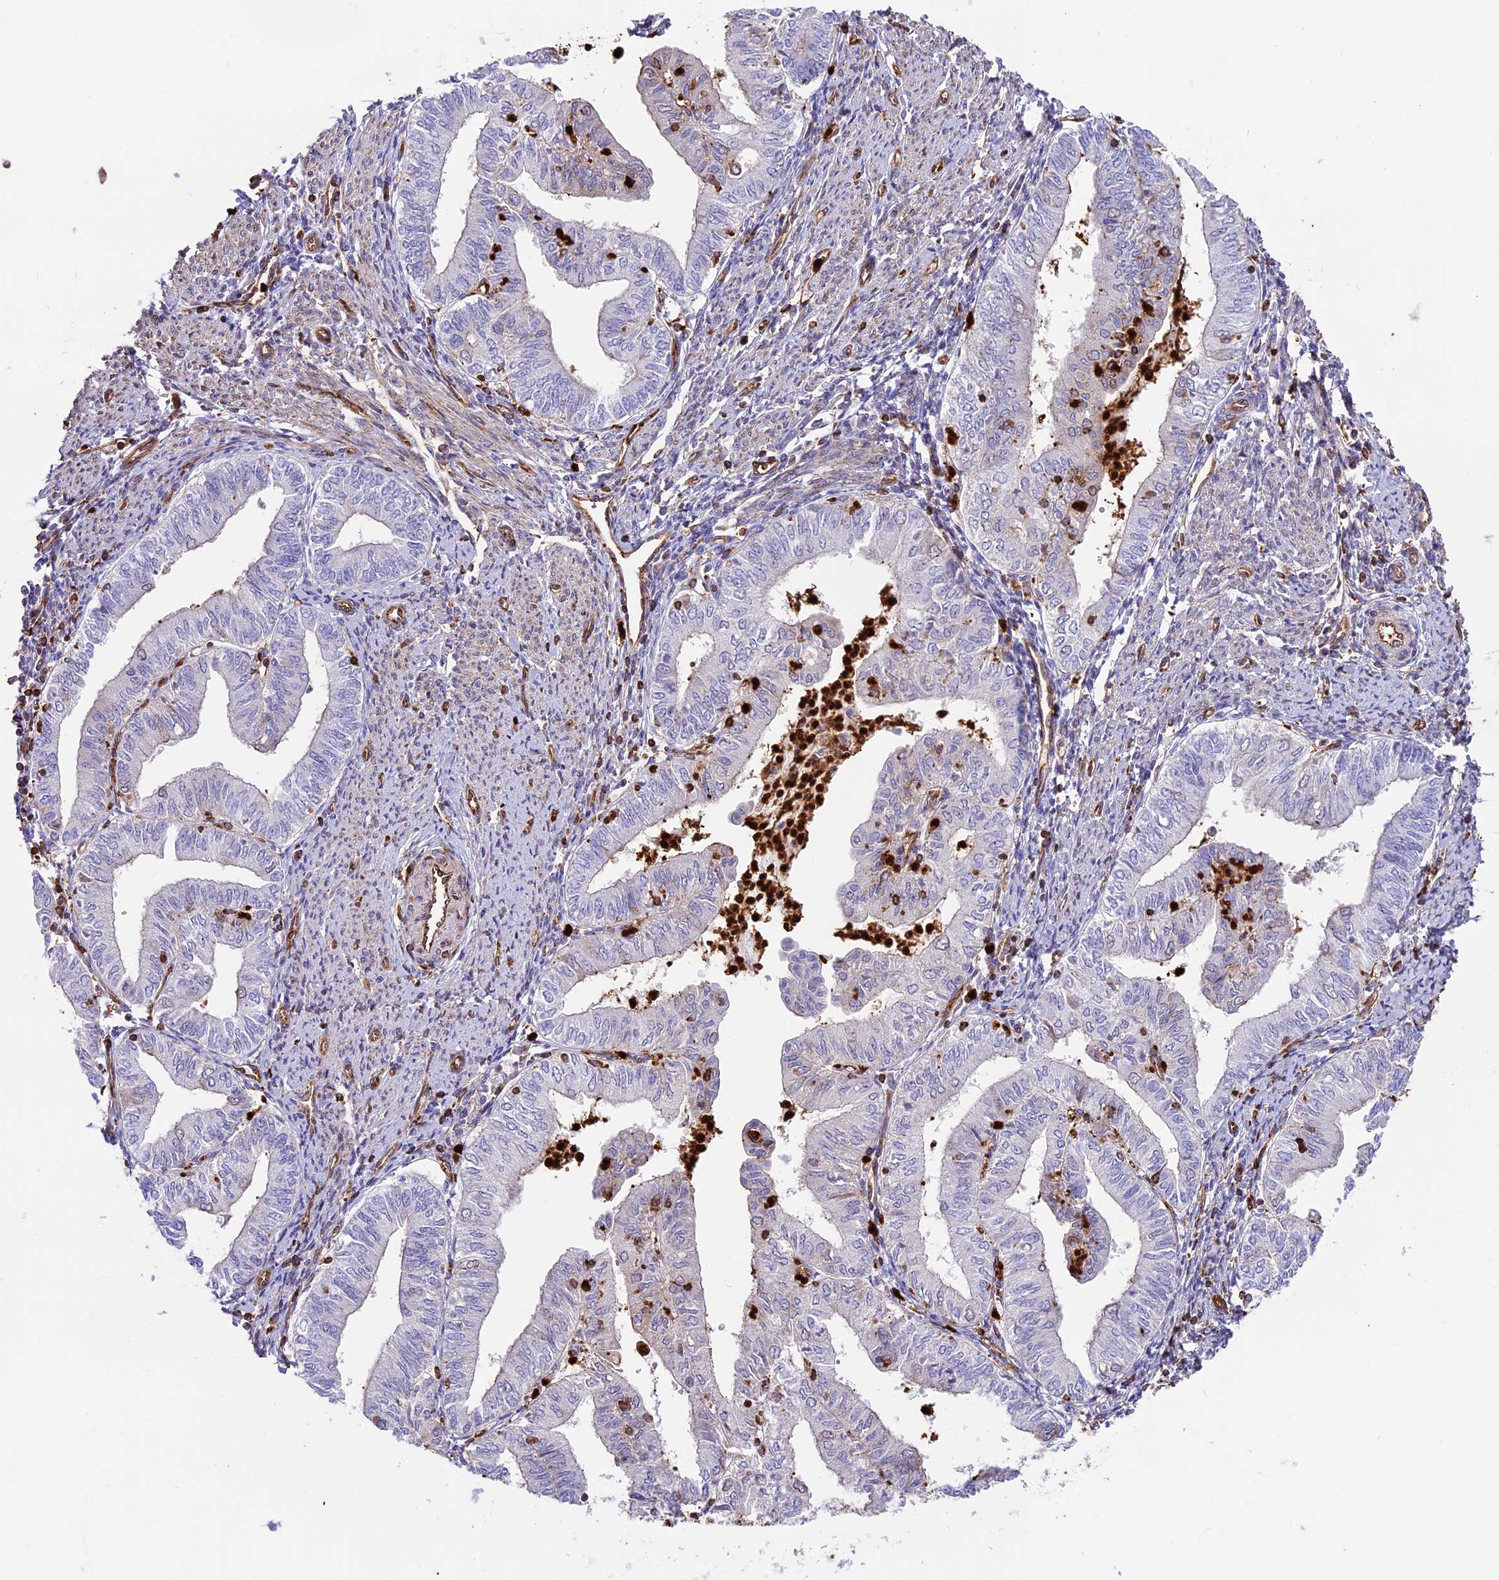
{"staining": {"intensity": "negative", "quantity": "none", "location": "none"}, "tissue": "endometrial cancer", "cell_type": "Tumor cells", "image_type": "cancer", "snomed": [{"axis": "morphology", "description": "Adenocarcinoma, NOS"}, {"axis": "topography", "description": "Endometrium"}], "caption": "Tumor cells show no significant protein positivity in endometrial cancer.", "gene": "CD99L2", "patient": {"sex": "female", "age": 66}}